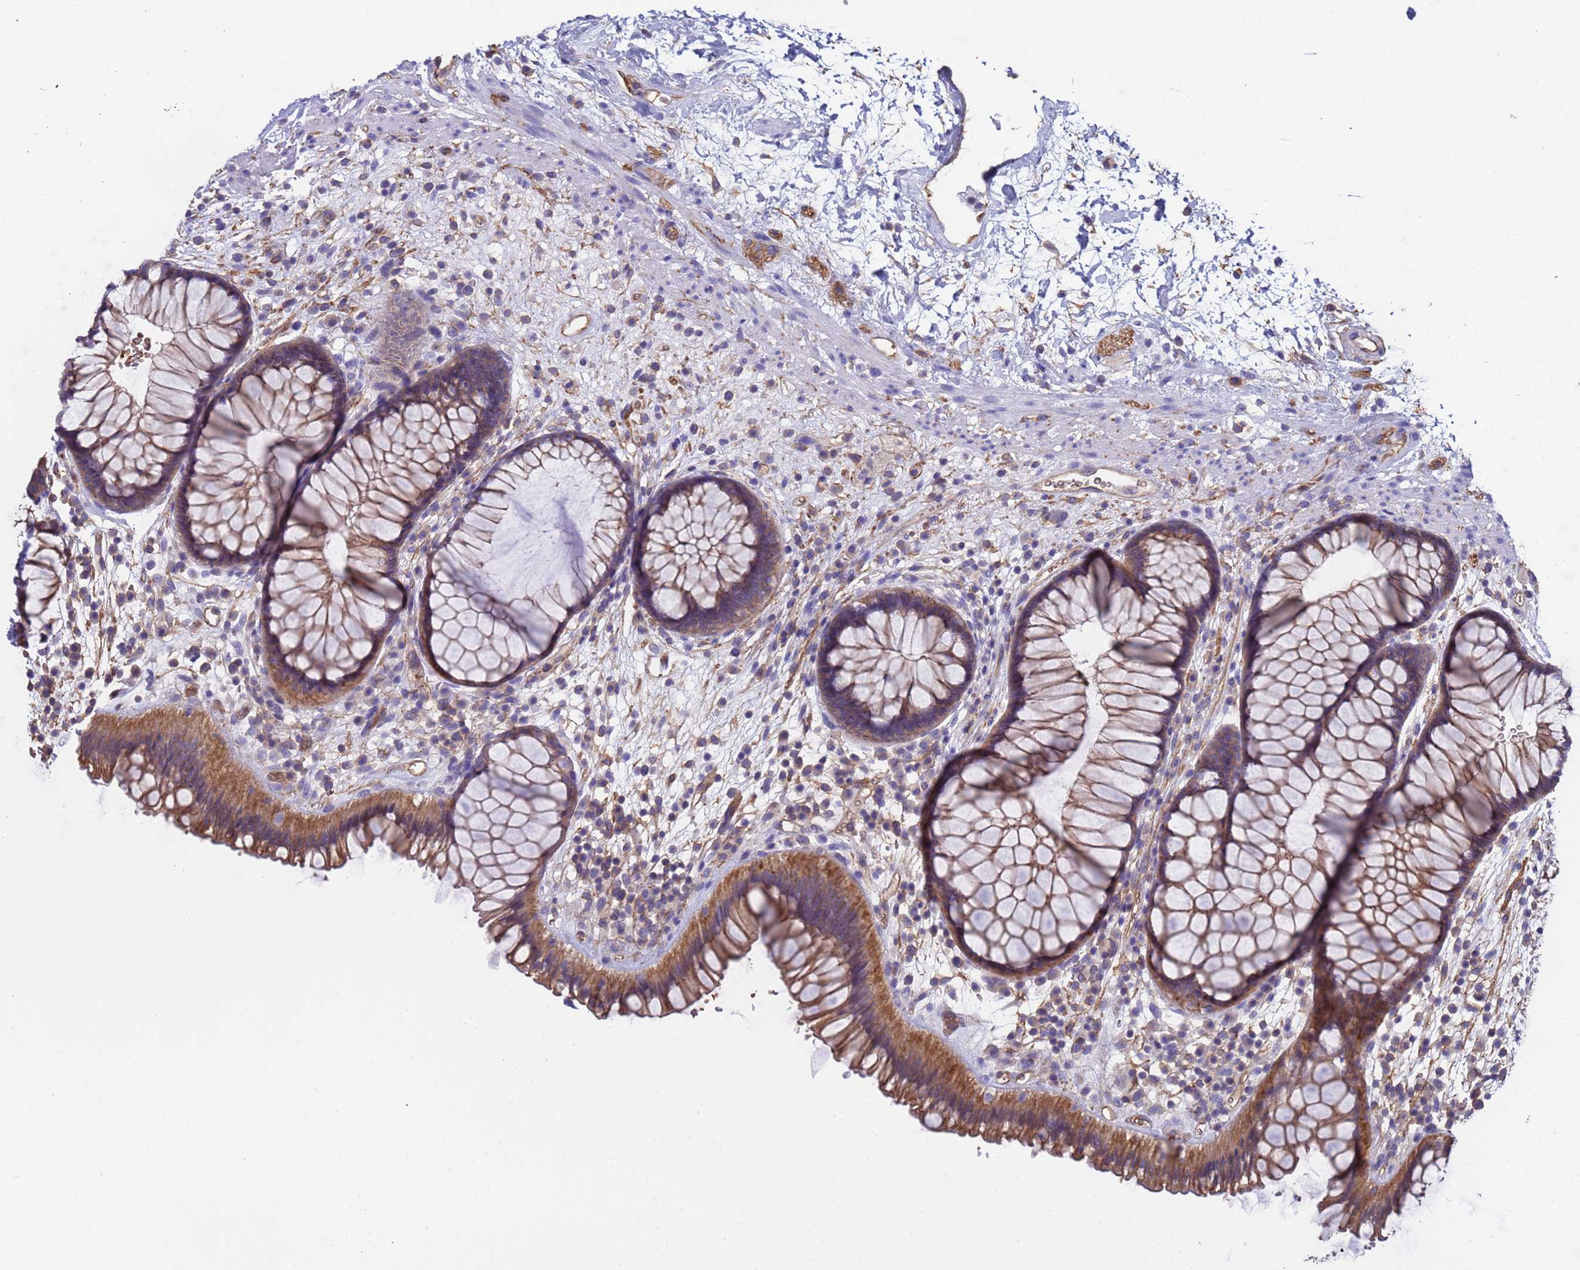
{"staining": {"intensity": "moderate", "quantity": ">75%", "location": "cytoplasmic/membranous"}, "tissue": "rectum", "cell_type": "Glandular cells", "image_type": "normal", "snomed": [{"axis": "morphology", "description": "Normal tissue, NOS"}, {"axis": "topography", "description": "Rectum"}], "caption": "A micrograph showing moderate cytoplasmic/membranous expression in approximately >75% of glandular cells in benign rectum, as visualized by brown immunohistochemical staining.", "gene": "ZNF248", "patient": {"sex": "male", "age": 51}}